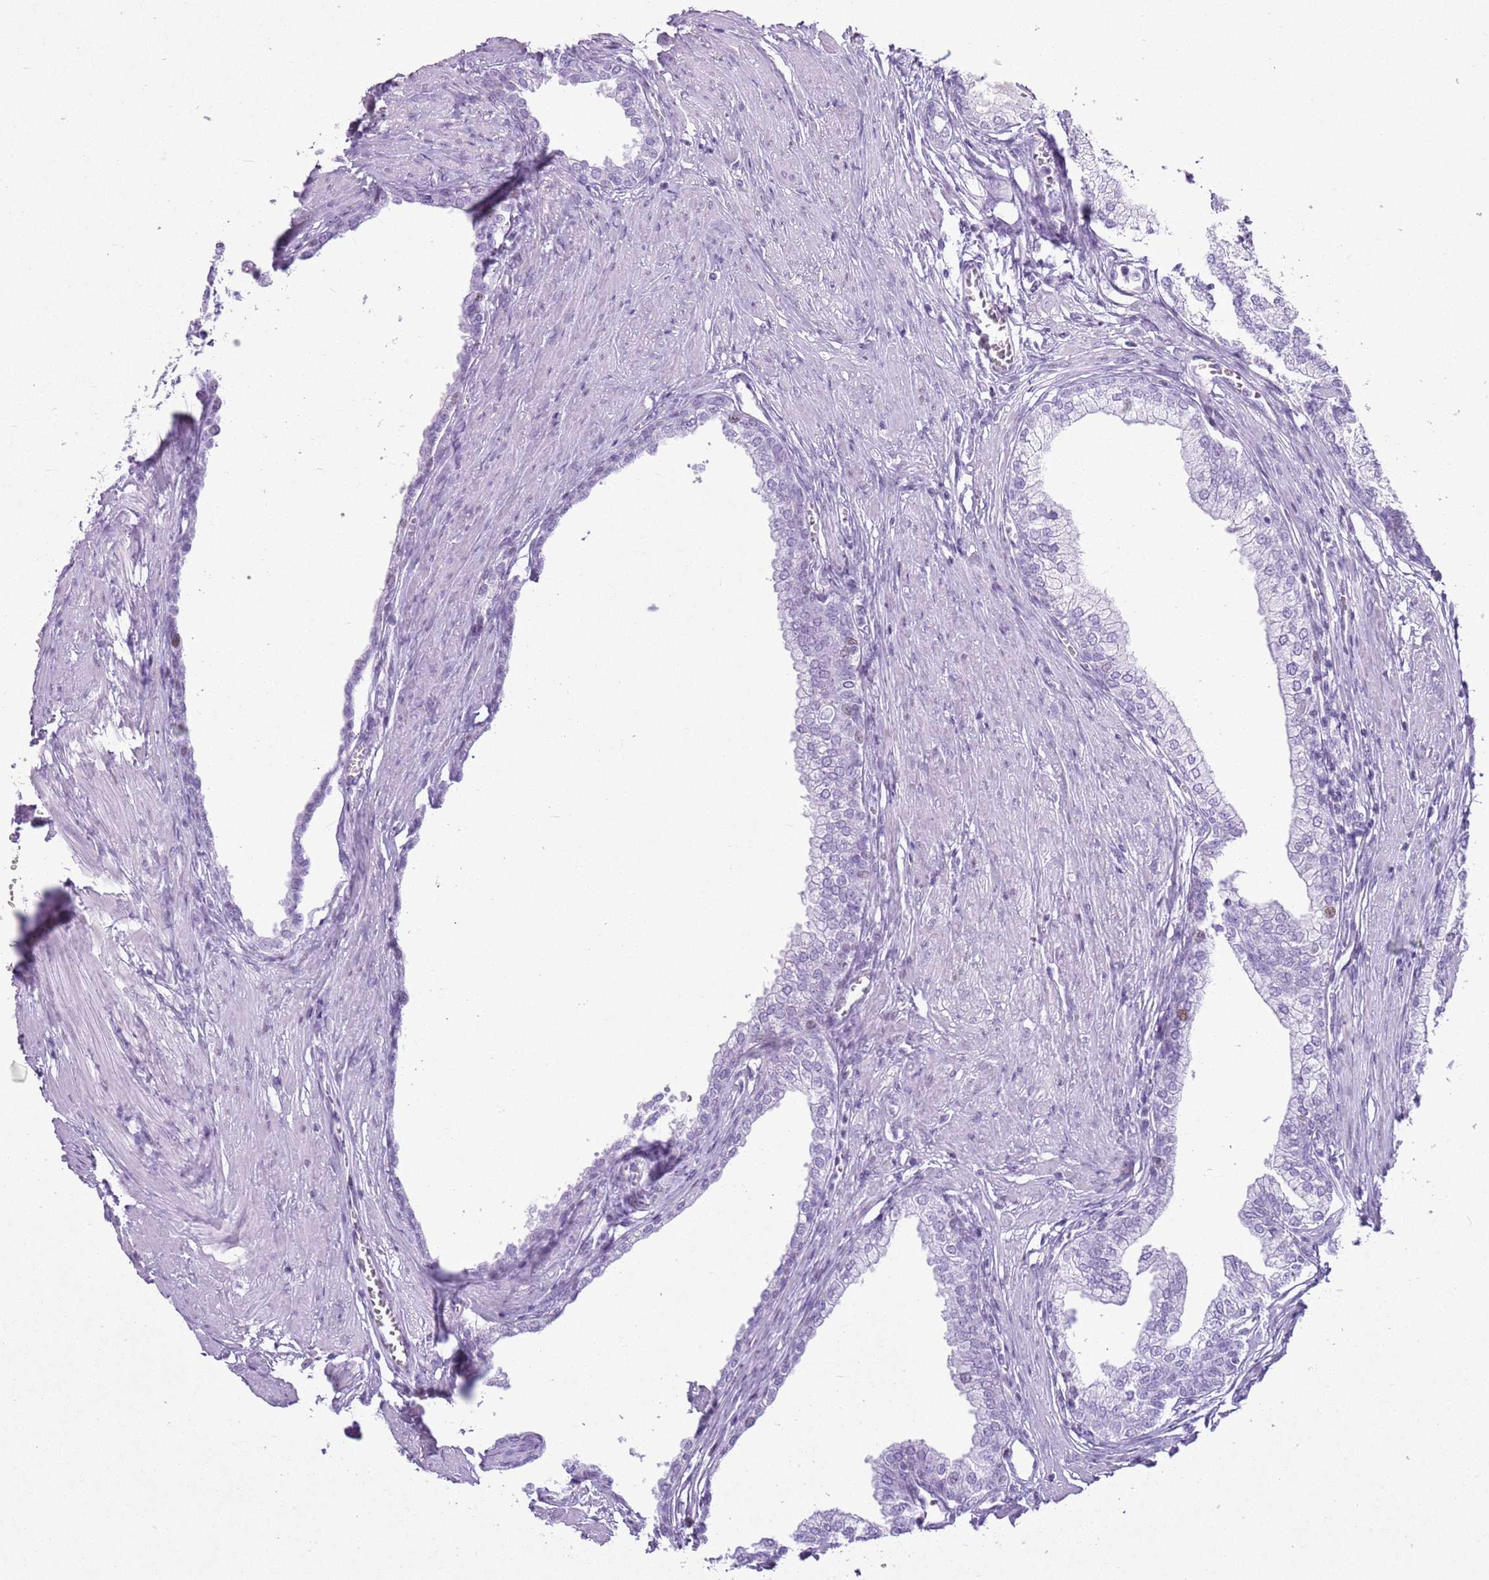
{"staining": {"intensity": "negative", "quantity": "none", "location": "none"}, "tissue": "prostate", "cell_type": "Glandular cells", "image_type": "normal", "snomed": [{"axis": "morphology", "description": "Normal tissue, NOS"}, {"axis": "morphology", "description": "Urothelial carcinoma, Low grade"}, {"axis": "topography", "description": "Urinary bladder"}, {"axis": "topography", "description": "Prostate"}], "caption": "High power microscopy micrograph of an immunohistochemistry photomicrograph of normal prostate, revealing no significant staining in glandular cells.", "gene": "ASIP", "patient": {"sex": "male", "age": 60}}